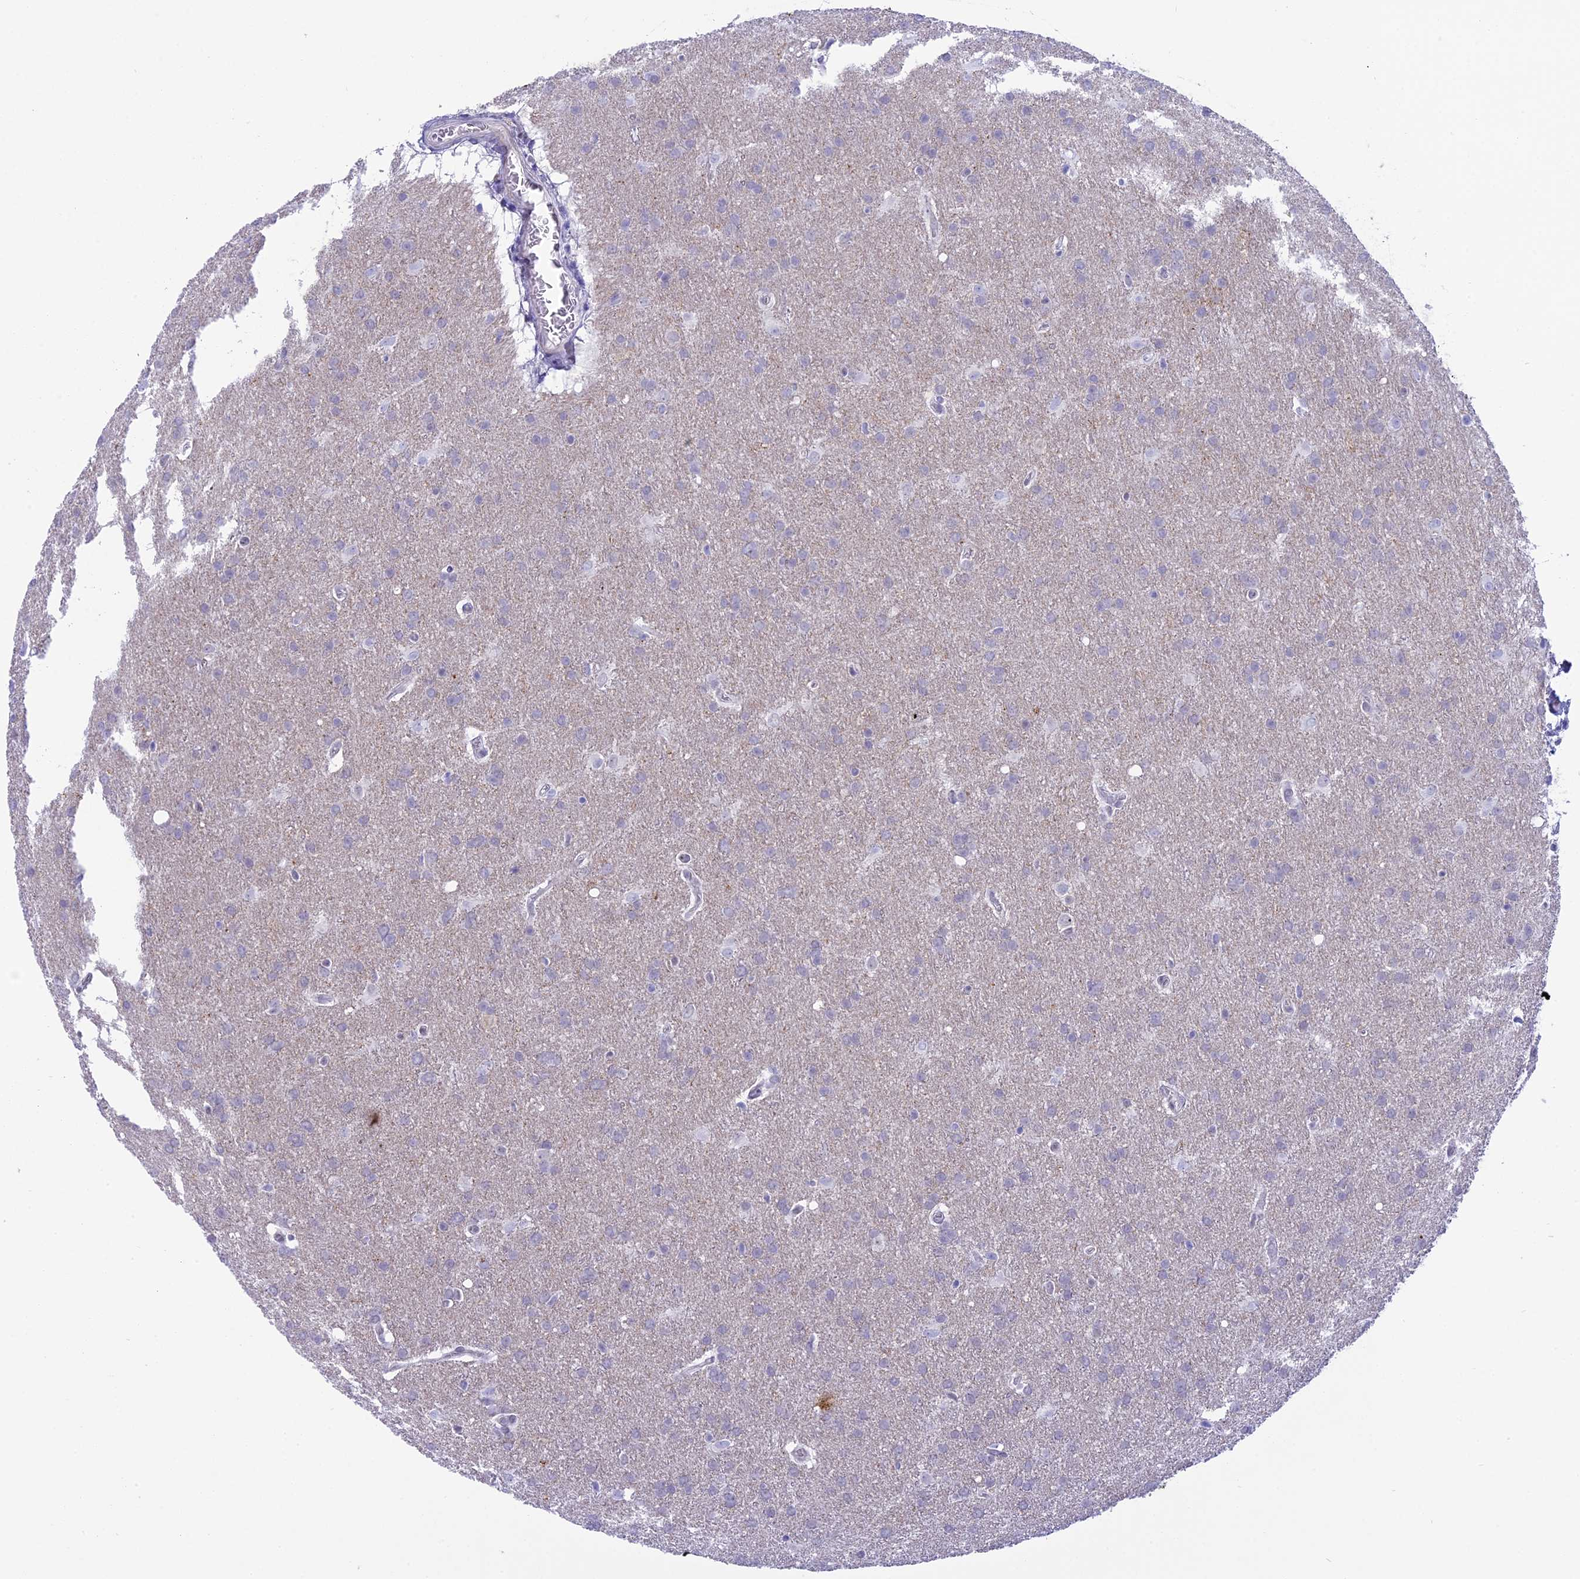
{"staining": {"intensity": "negative", "quantity": "none", "location": "none"}, "tissue": "glioma", "cell_type": "Tumor cells", "image_type": "cancer", "snomed": [{"axis": "morphology", "description": "Glioma, malignant, Low grade"}, {"axis": "topography", "description": "Brain"}], "caption": "Image shows no protein expression in tumor cells of glioma tissue. The staining was performed using DAB (3,3'-diaminobenzidine) to visualize the protein expression in brown, while the nuclei were stained in blue with hematoxylin (Magnification: 20x).", "gene": "SPIRE2", "patient": {"sex": "female", "age": 32}}